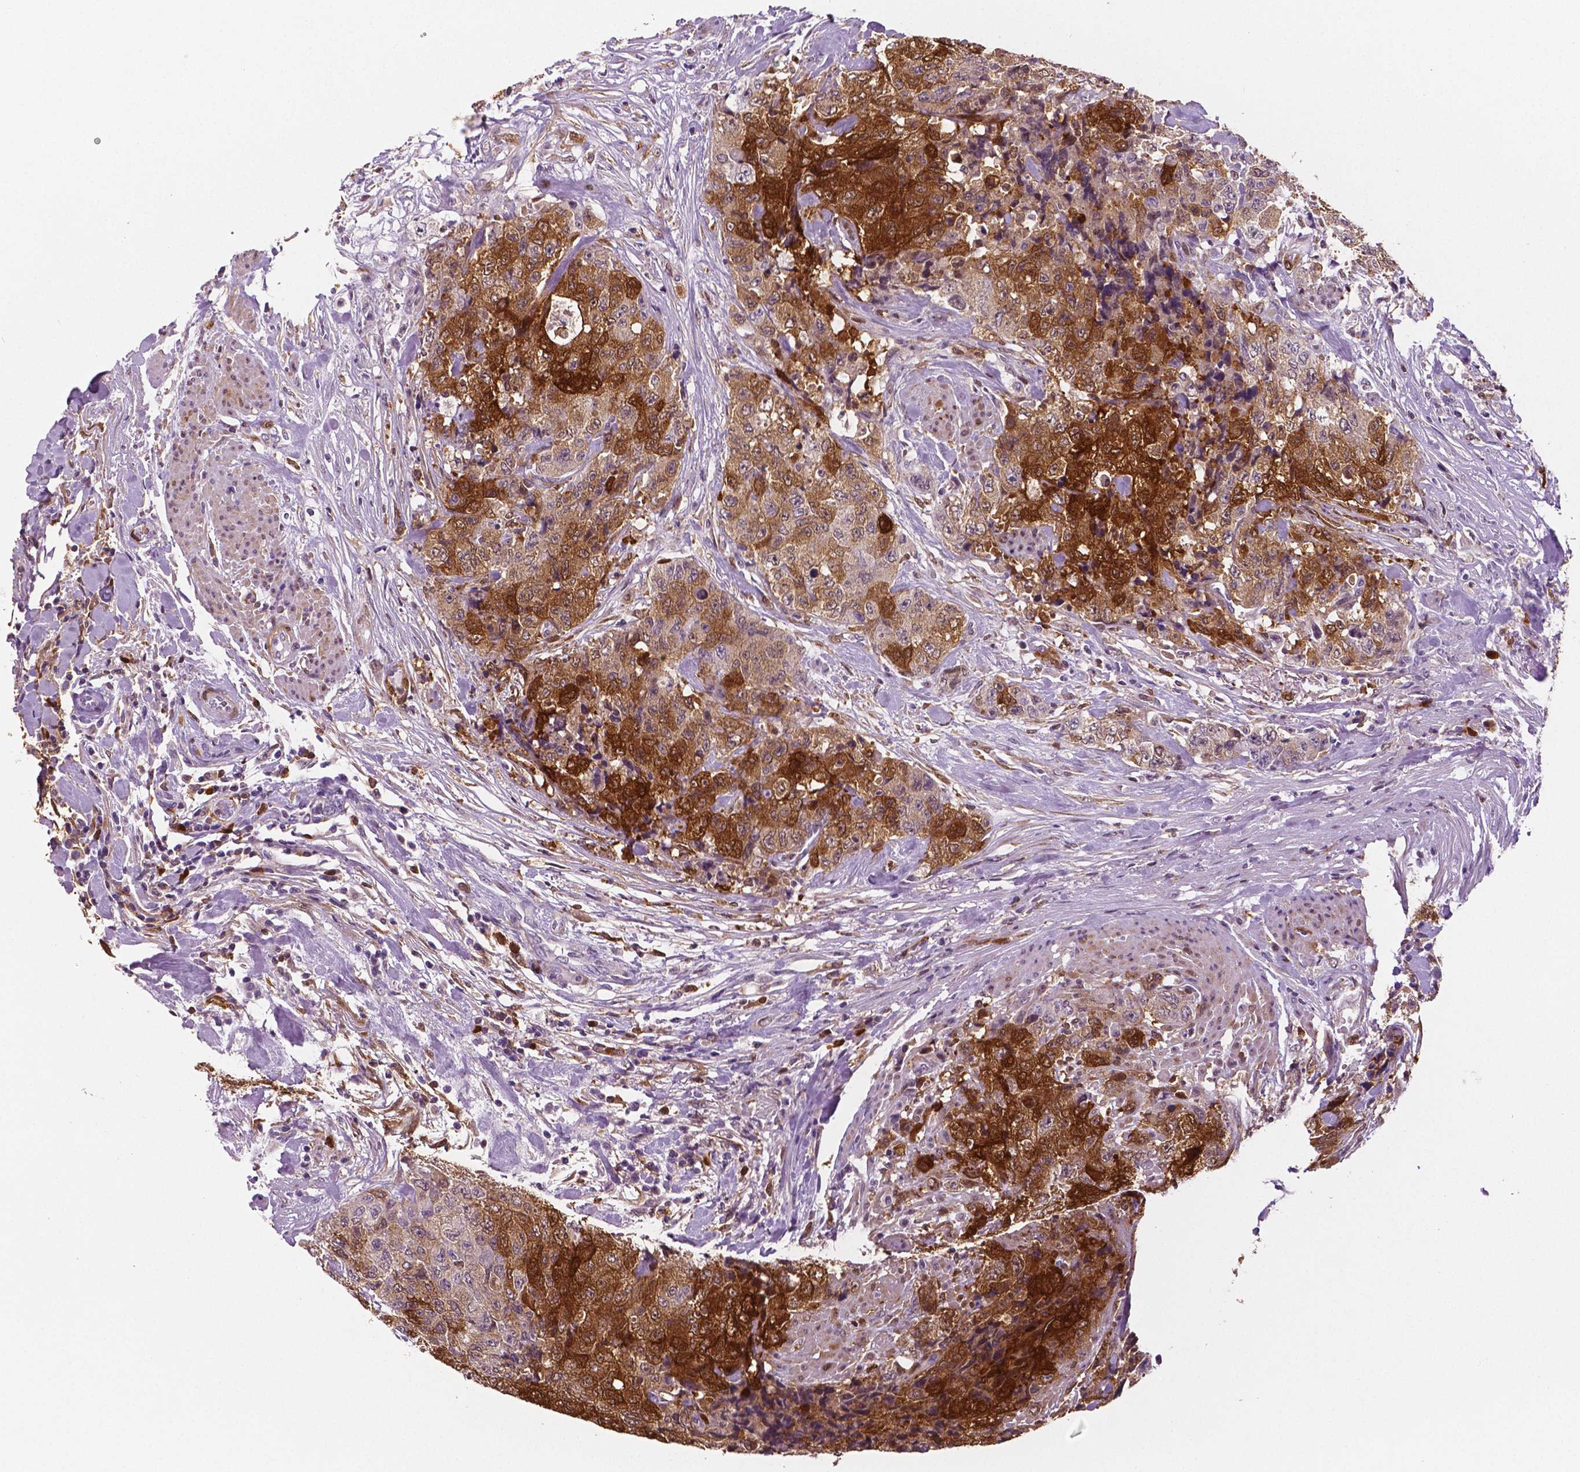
{"staining": {"intensity": "strong", "quantity": "25%-75%", "location": "cytoplasmic/membranous,nuclear"}, "tissue": "urothelial cancer", "cell_type": "Tumor cells", "image_type": "cancer", "snomed": [{"axis": "morphology", "description": "Urothelial carcinoma, High grade"}, {"axis": "topography", "description": "Urinary bladder"}], "caption": "The photomicrograph reveals a brown stain indicating the presence of a protein in the cytoplasmic/membranous and nuclear of tumor cells in urothelial cancer.", "gene": "PHGDH", "patient": {"sex": "female", "age": 78}}